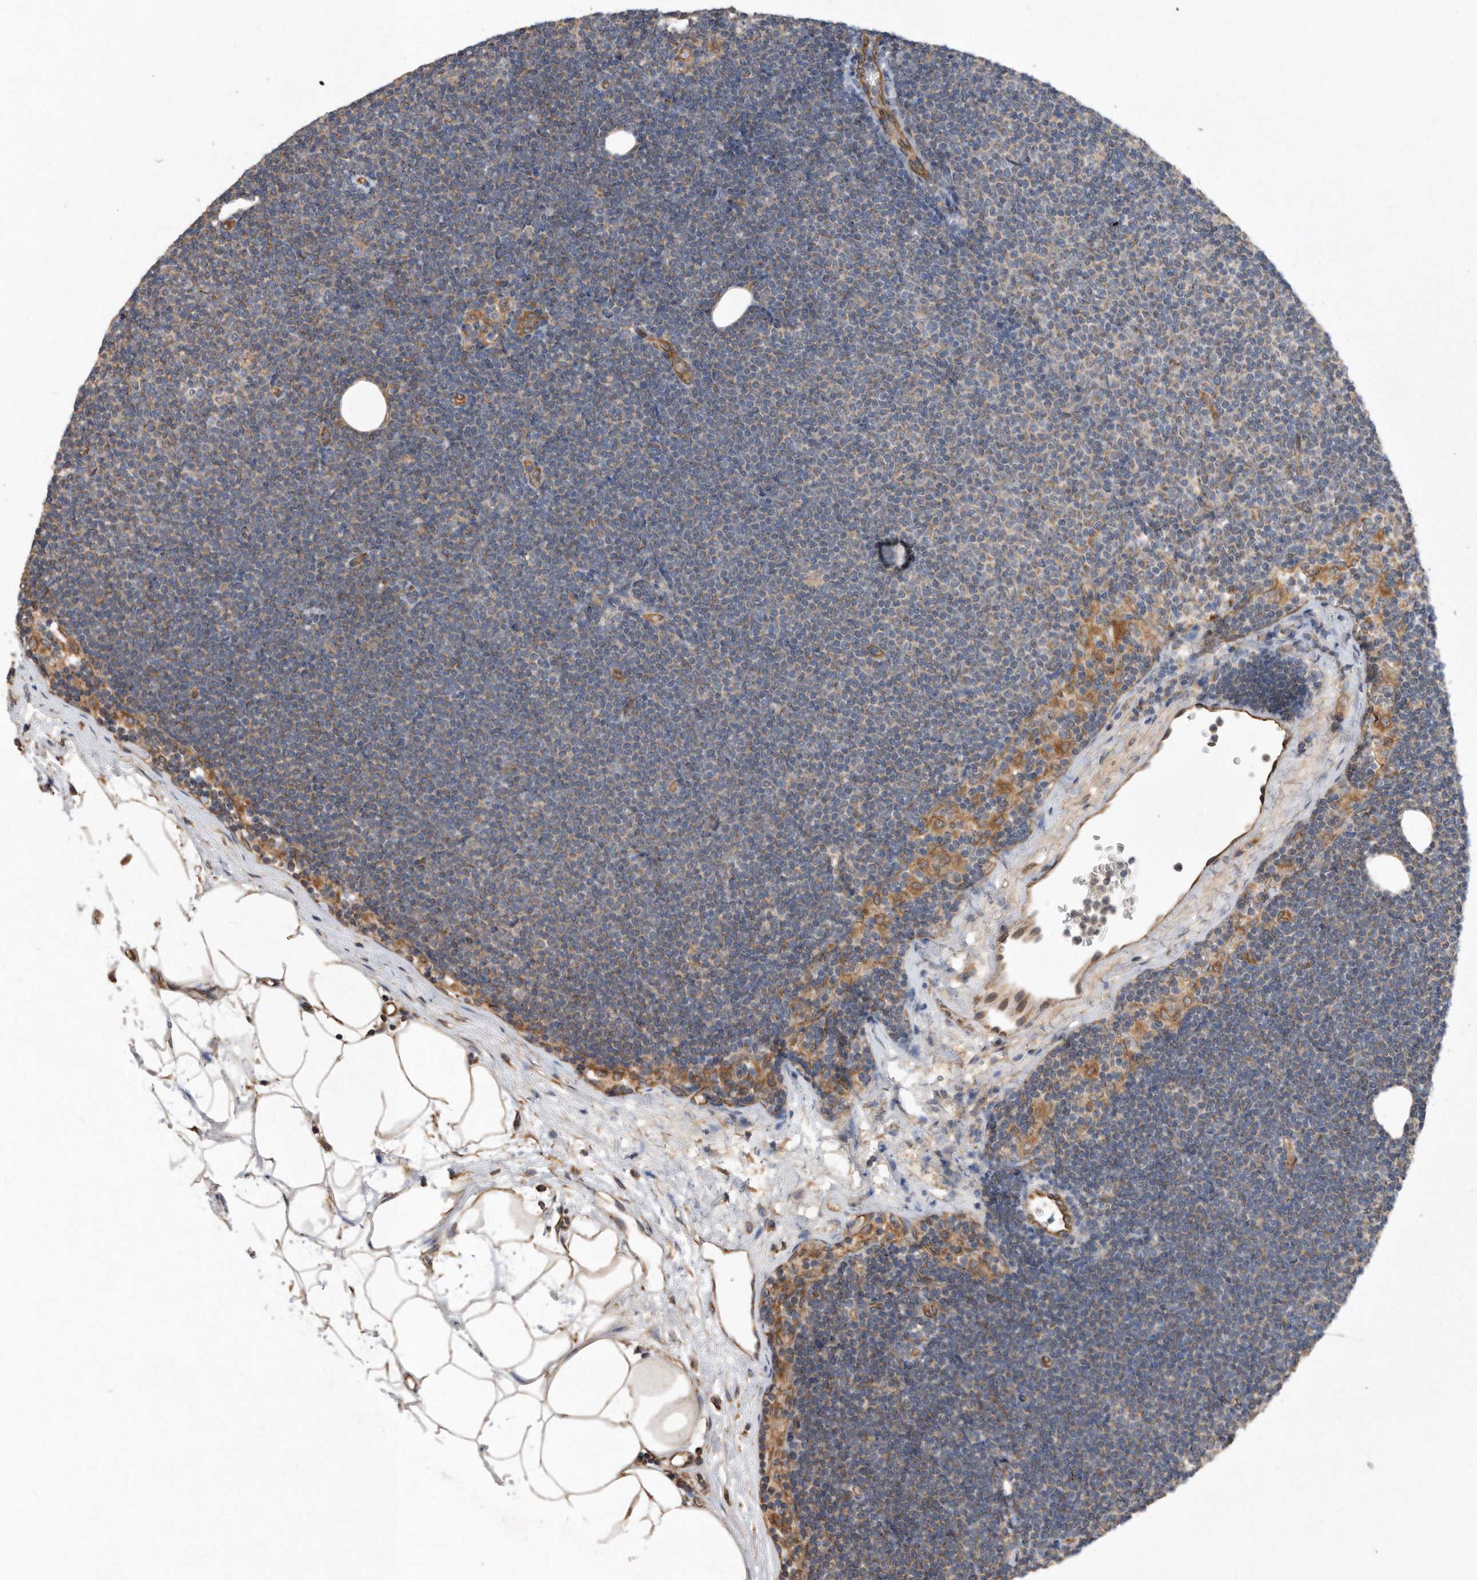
{"staining": {"intensity": "weak", "quantity": "25%-75%", "location": "cytoplasmic/membranous"}, "tissue": "lymphoma", "cell_type": "Tumor cells", "image_type": "cancer", "snomed": [{"axis": "morphology", "description": "Malignant lymphoma, non-Hodgkin's type, Low grade"}, {"axis": "topography", "description": "Lymph node"}], "caption": "A brown stain labels weak cytoplasmic/membranous positivity of a protein in human lymphoma tumor cells. The staining was performed using DAB, with brown indicating positive protein expression. Nuclei are stained blue with hematoxylin.", "gene": "PON2", "patient": {"sex": "female", "age": 53}}